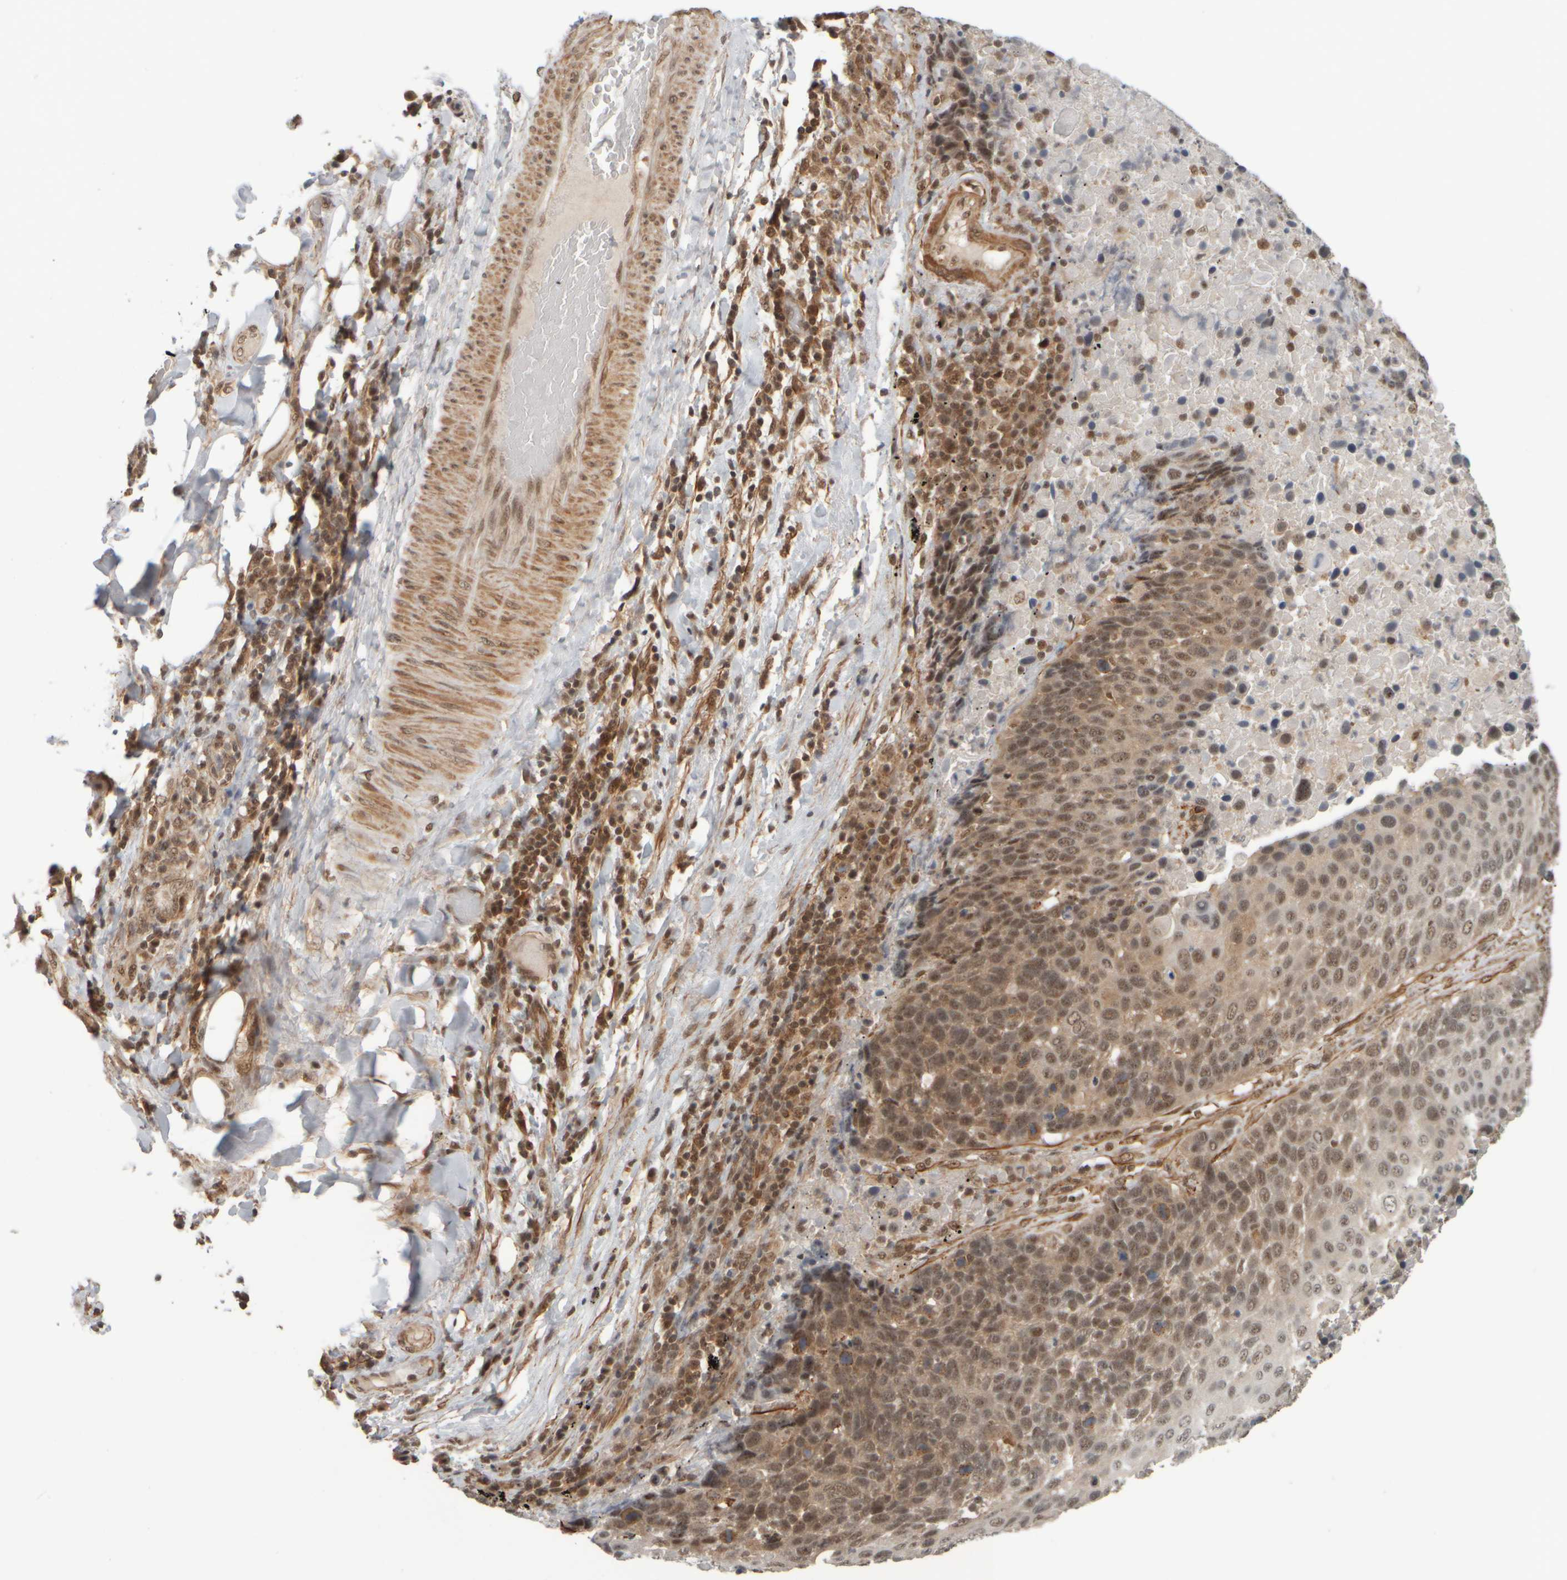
{"staining": {"intensity": "weak", "quantity": ">75%", "location": "cytoplasmic/membranous,nuclear"}, "tissue": "lung cancer", "cell_type": "Tumor cells", "image_type": "cancer", "snomed": [{"axis": "morphology", "description": "Squamous cell carcinoma, NOS"}, {"axis": "topography", "description": "Lung"}], "caption": "High-power microscopy captured an IHC image of lung cancer, revealing weak cytoplasmic/membranous and nuclear staining in about >75% of tumor cells.", "gene": "SYNRG", "patient": {"sex": "male", "age": 66}}